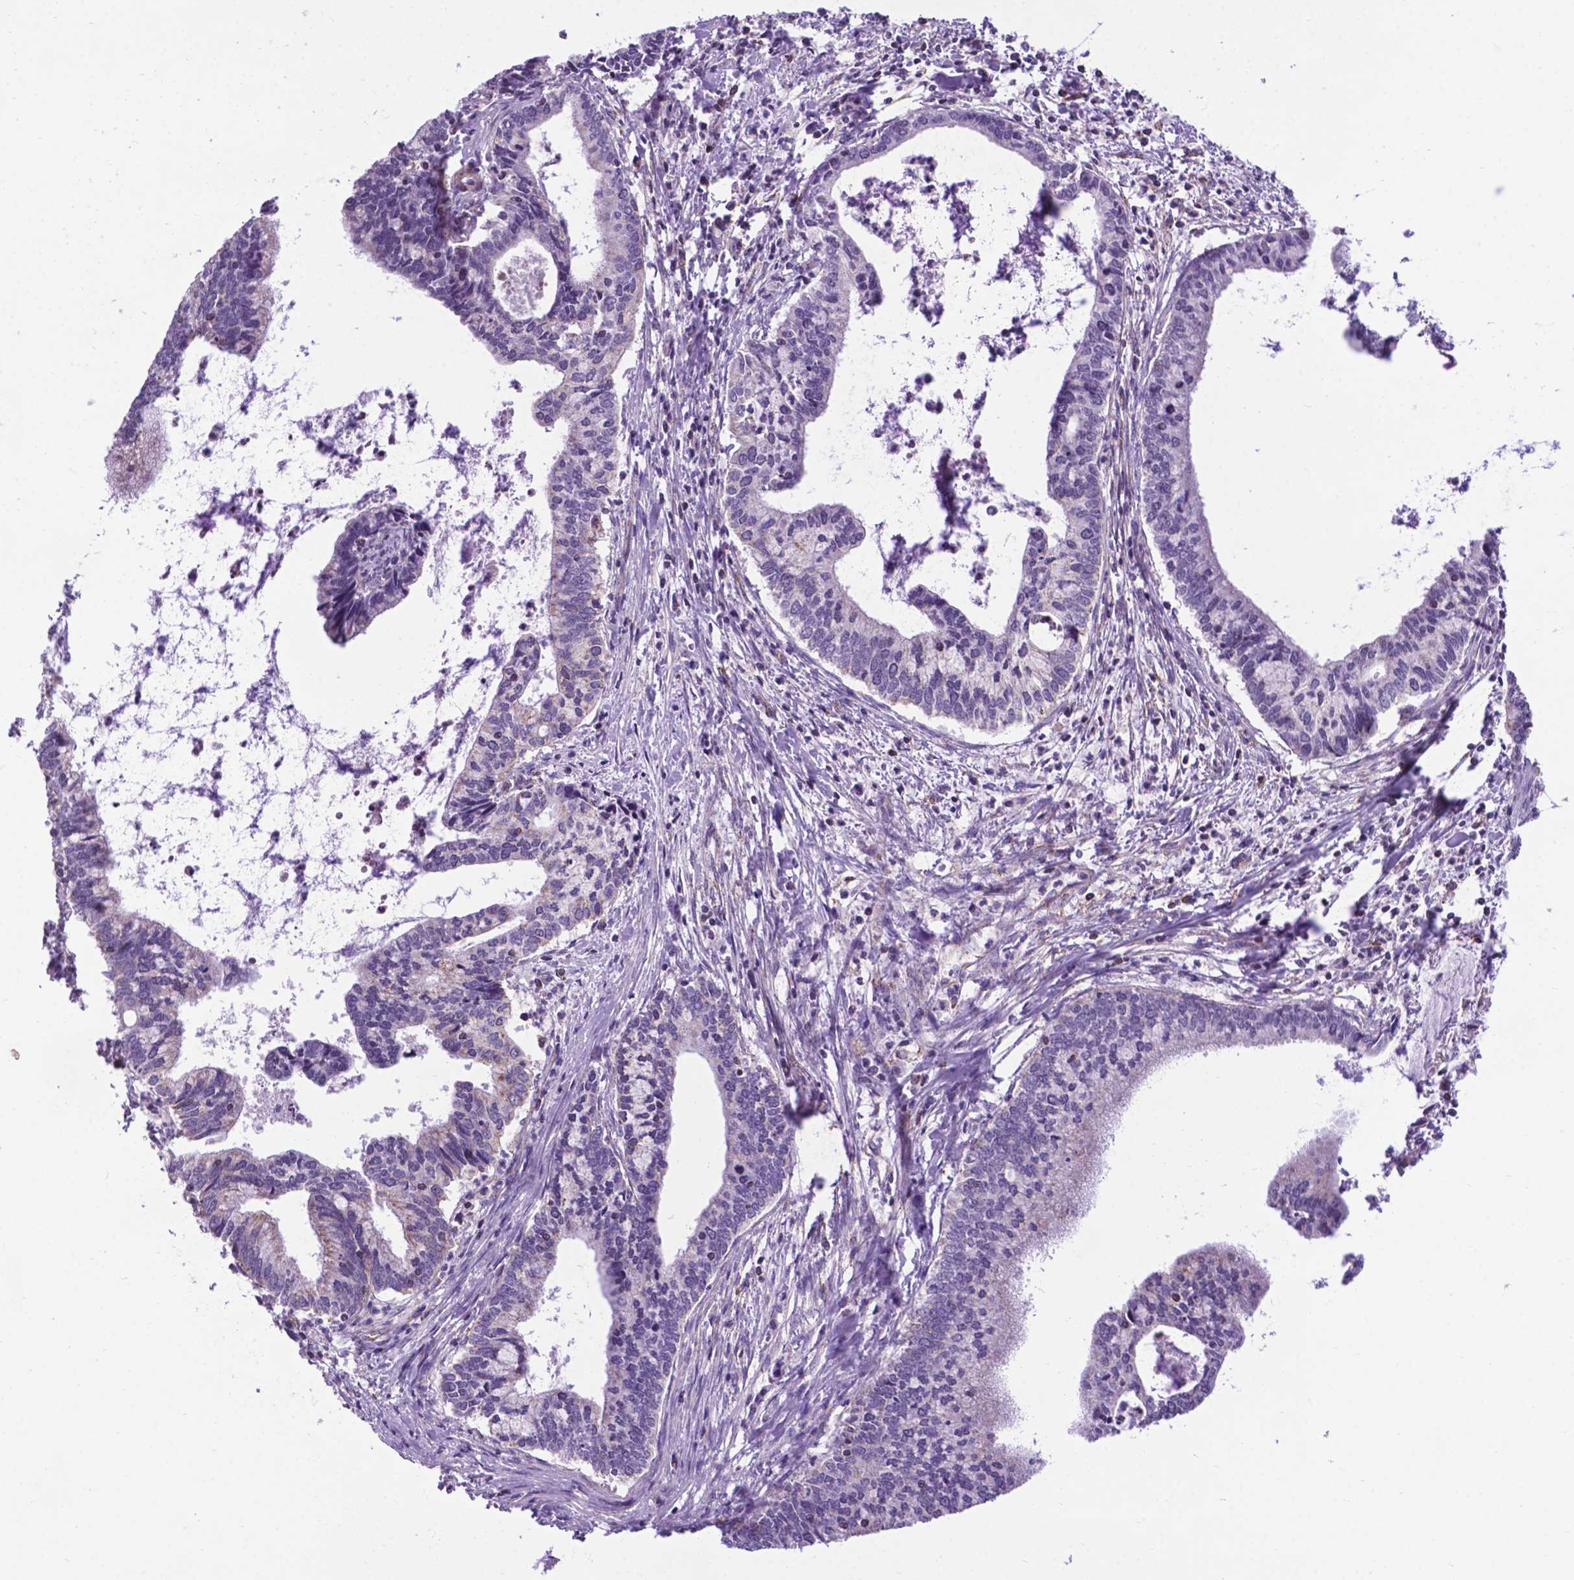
{"staining": {"intensity": "negative", "quantity": "none", "location": "none"}, "tissue": "cervical cancer", "cell_type": "Tumor cells", "image_type": "cancer", "snomed": [{"axis": "morphology", "description": "Adenocarcinoma, NOS"}, {"axis": "topography", "description": "Cervix"}], "caption": "The photomicrograph demonstrates no staining of tumor cells in cervical cancer (adenocarcinoma). Brightfield microscopy of IHC stained with DAB (brown) and hematoxylin (blue), captured at high magnification.", "gene": "POU3F3", "patient": {"sex": "female", "age": 42}}